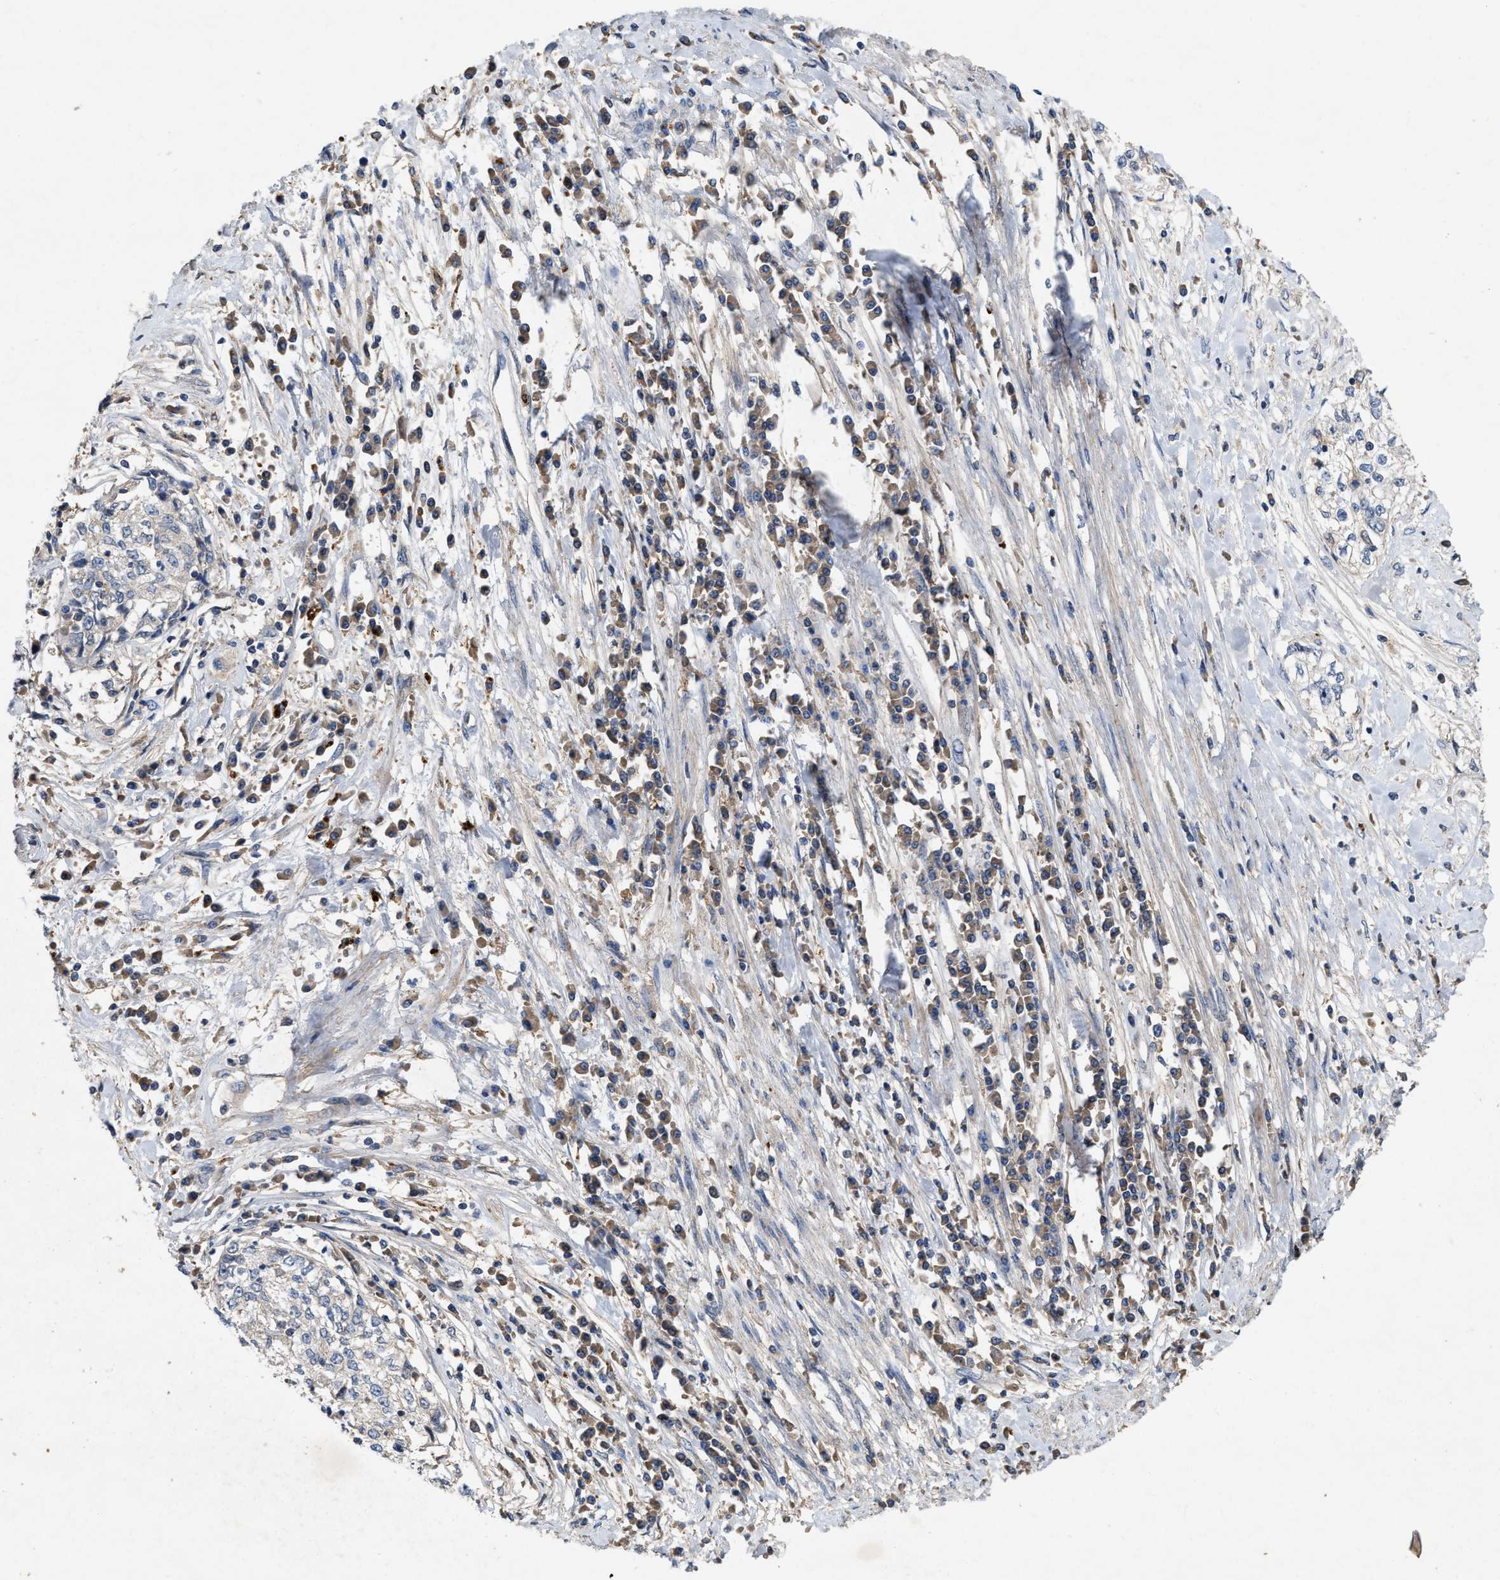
{"staining": {"intensity": "negative", "quantity": "none", "location": "none"}, "tissue": "cervical cancer", "cell_type": "Tumor cells", "image_type": "cancer", "snomed": [{"axis": "morphology", "description": "Squamous cell carcinoma, NOS"}, {"axis": "topography", "description": "Cervix"}], "caption": "A photomicrograph of squamous cell carcinoma (cervical) stained for a protein demonstrates no brown staining in tumor cells.", "gene": "LPAR2", "patient": {"sex": "female", "age": 57}}